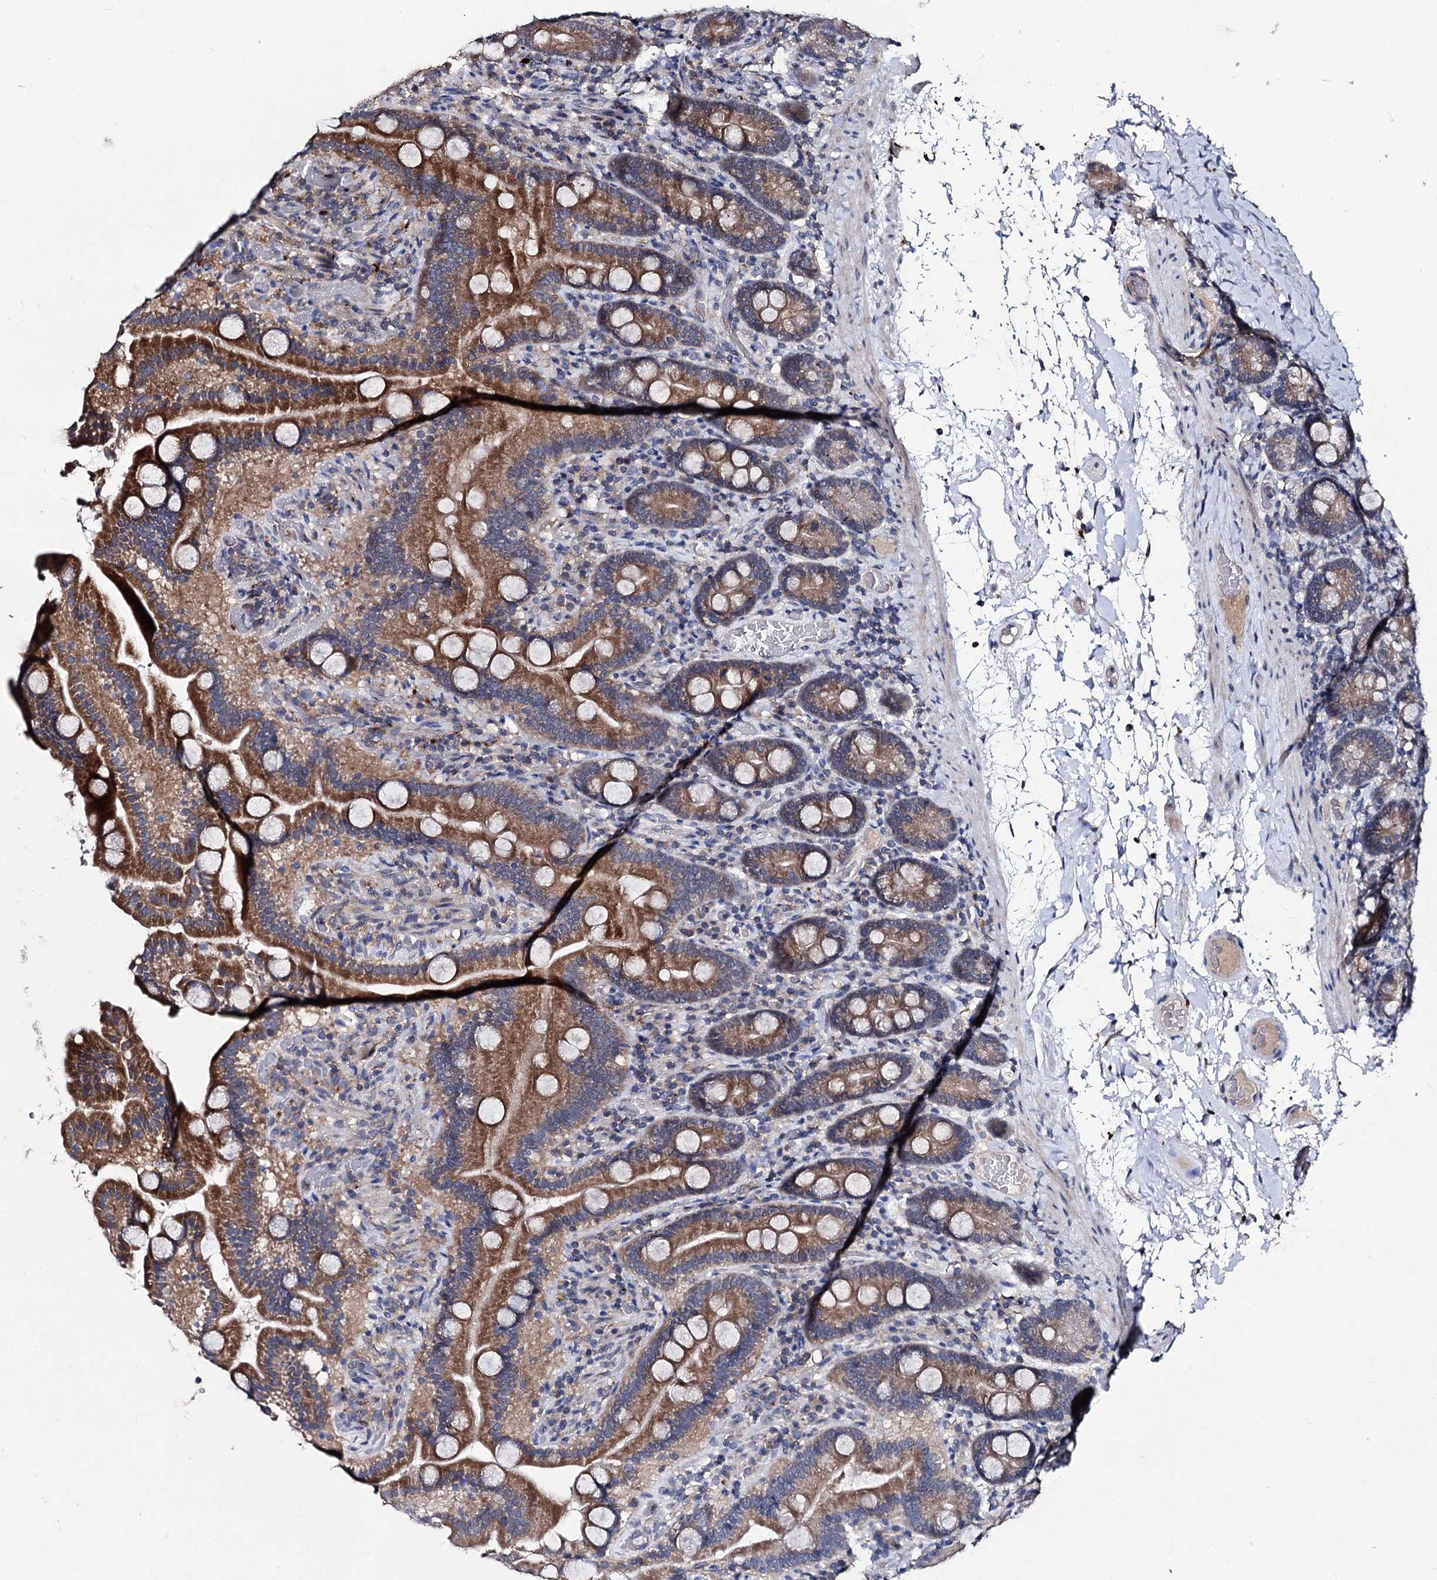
{"staining": {"intensity": "moderate", "quantity": ">75%", "location": "cytoplasmic/membranous"}, "tissue": "duodenum", "cell_type": "Glandular cells", "image_type": "normal", "snomed": [{"axis": "morphology", "description": "Normal tissue, NOS"}, {"axis": "topography", "description": "Duodenum"}], "caption": "Immunohistochemical staining of benign duodenum exhibits moderate cytoplasmic/membranous protein expression in approximately >75% of glandular cells.", "gene": "BCL2L2", "patient": {"sex": "male", "age": 55}}